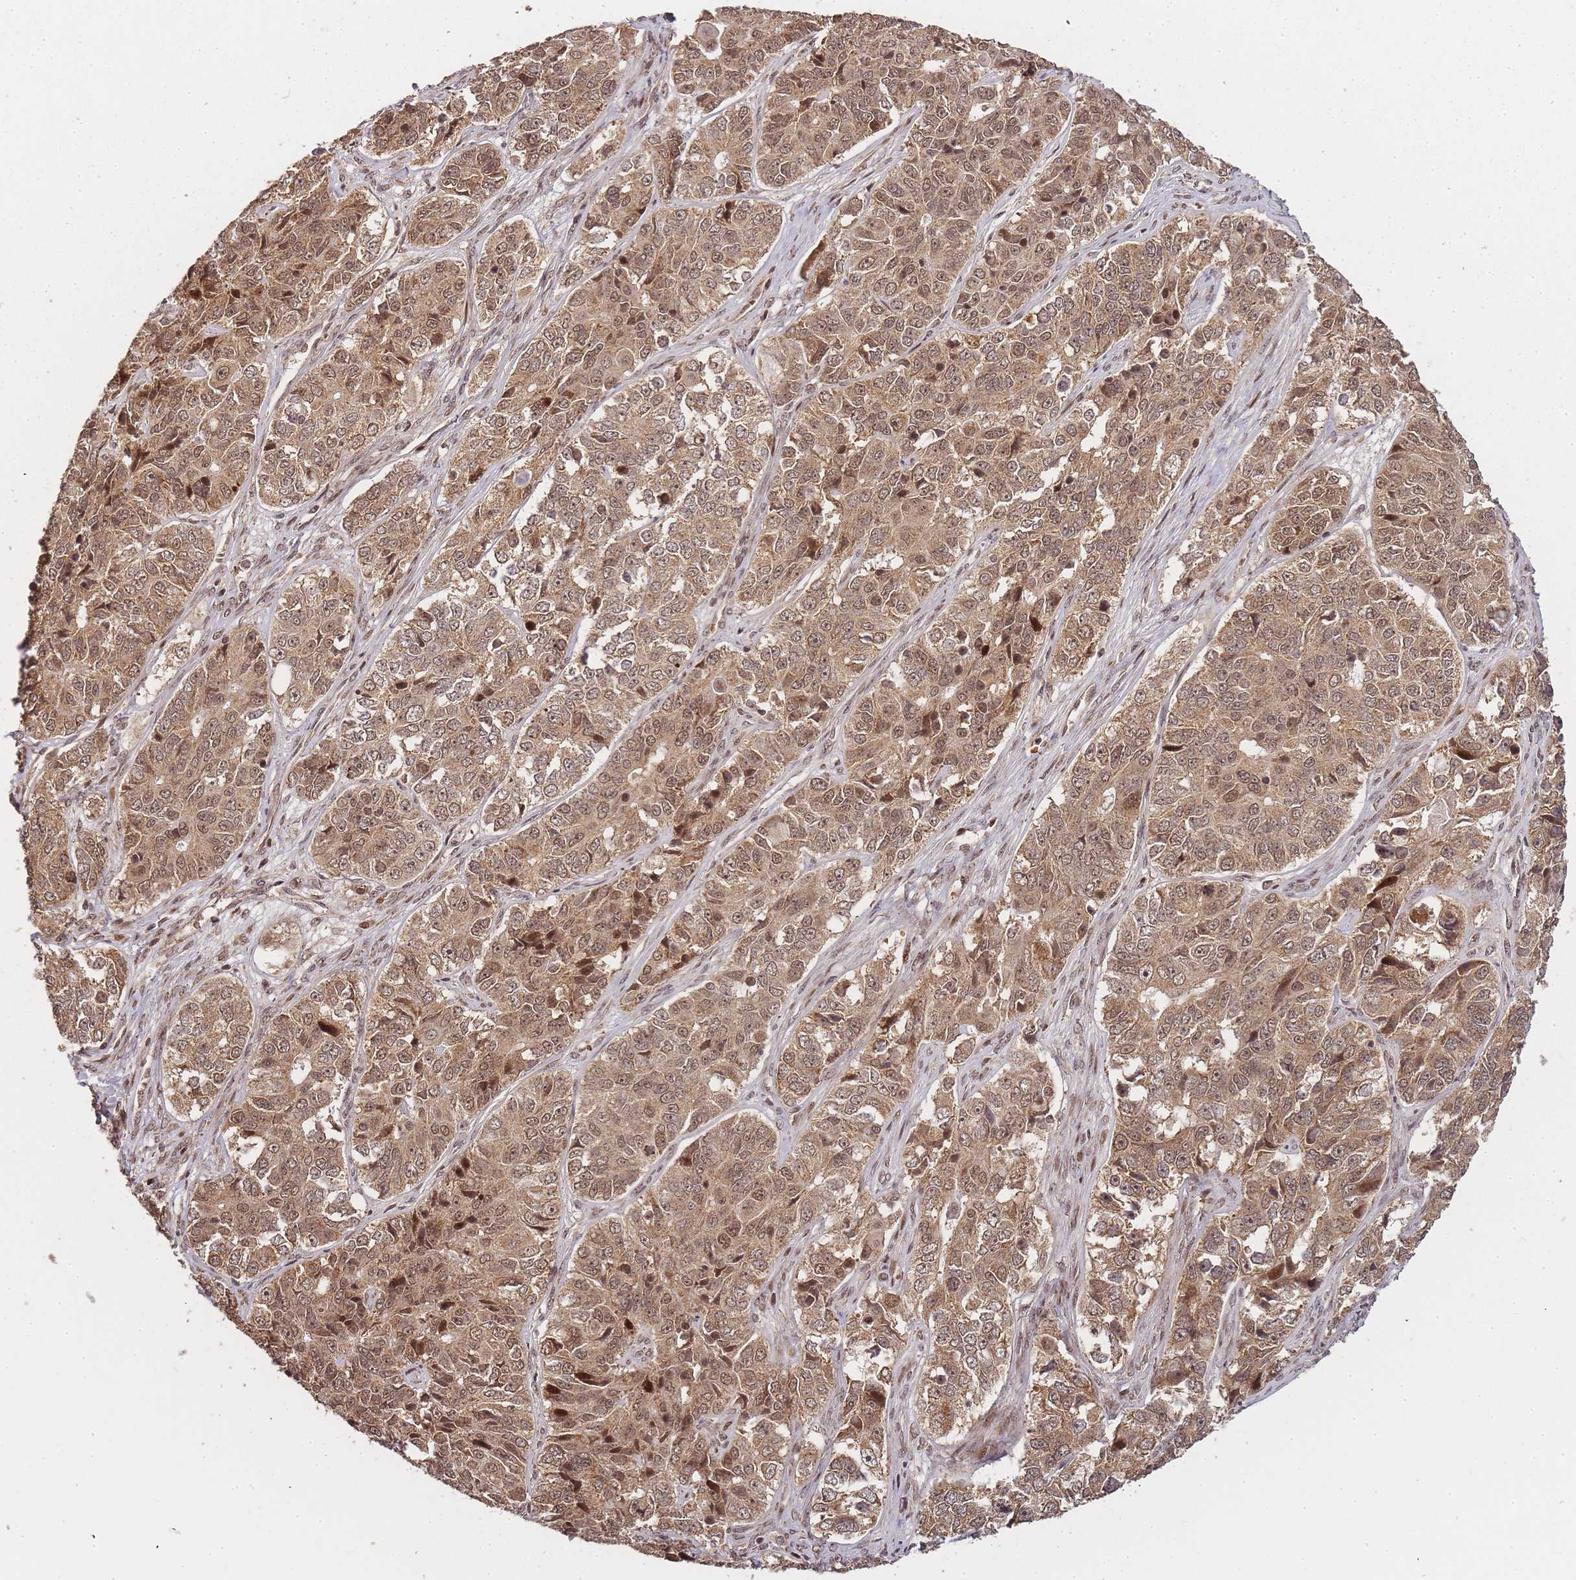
{"staining": {"intensity": "moderate", "quantity": ">75%", "location": "cytoplasmic/membranous,nuclear"}, "tissue": "ovarian cancer", "cell_type": "Tumor cells", "image_type": "cancer", "snomed": [{"axis": "morphology", "description": "Carcinoma, endometroid"}, {"axis": "topography", "description": "Ovary"}], "caption": "IHC (DAB) staining of ovarian cancer (endometroid carcinoma) displays moderate cytoplasmic/membranous and nuclear protein expression in about >75% of tumor cells. The protein is stained brown, and the nuclei are stained in blue (DAB IHC with brightfield microscopy, high magnification).", "gene": "ZNF497", "patient": {"sex": "female", "age": 51}}